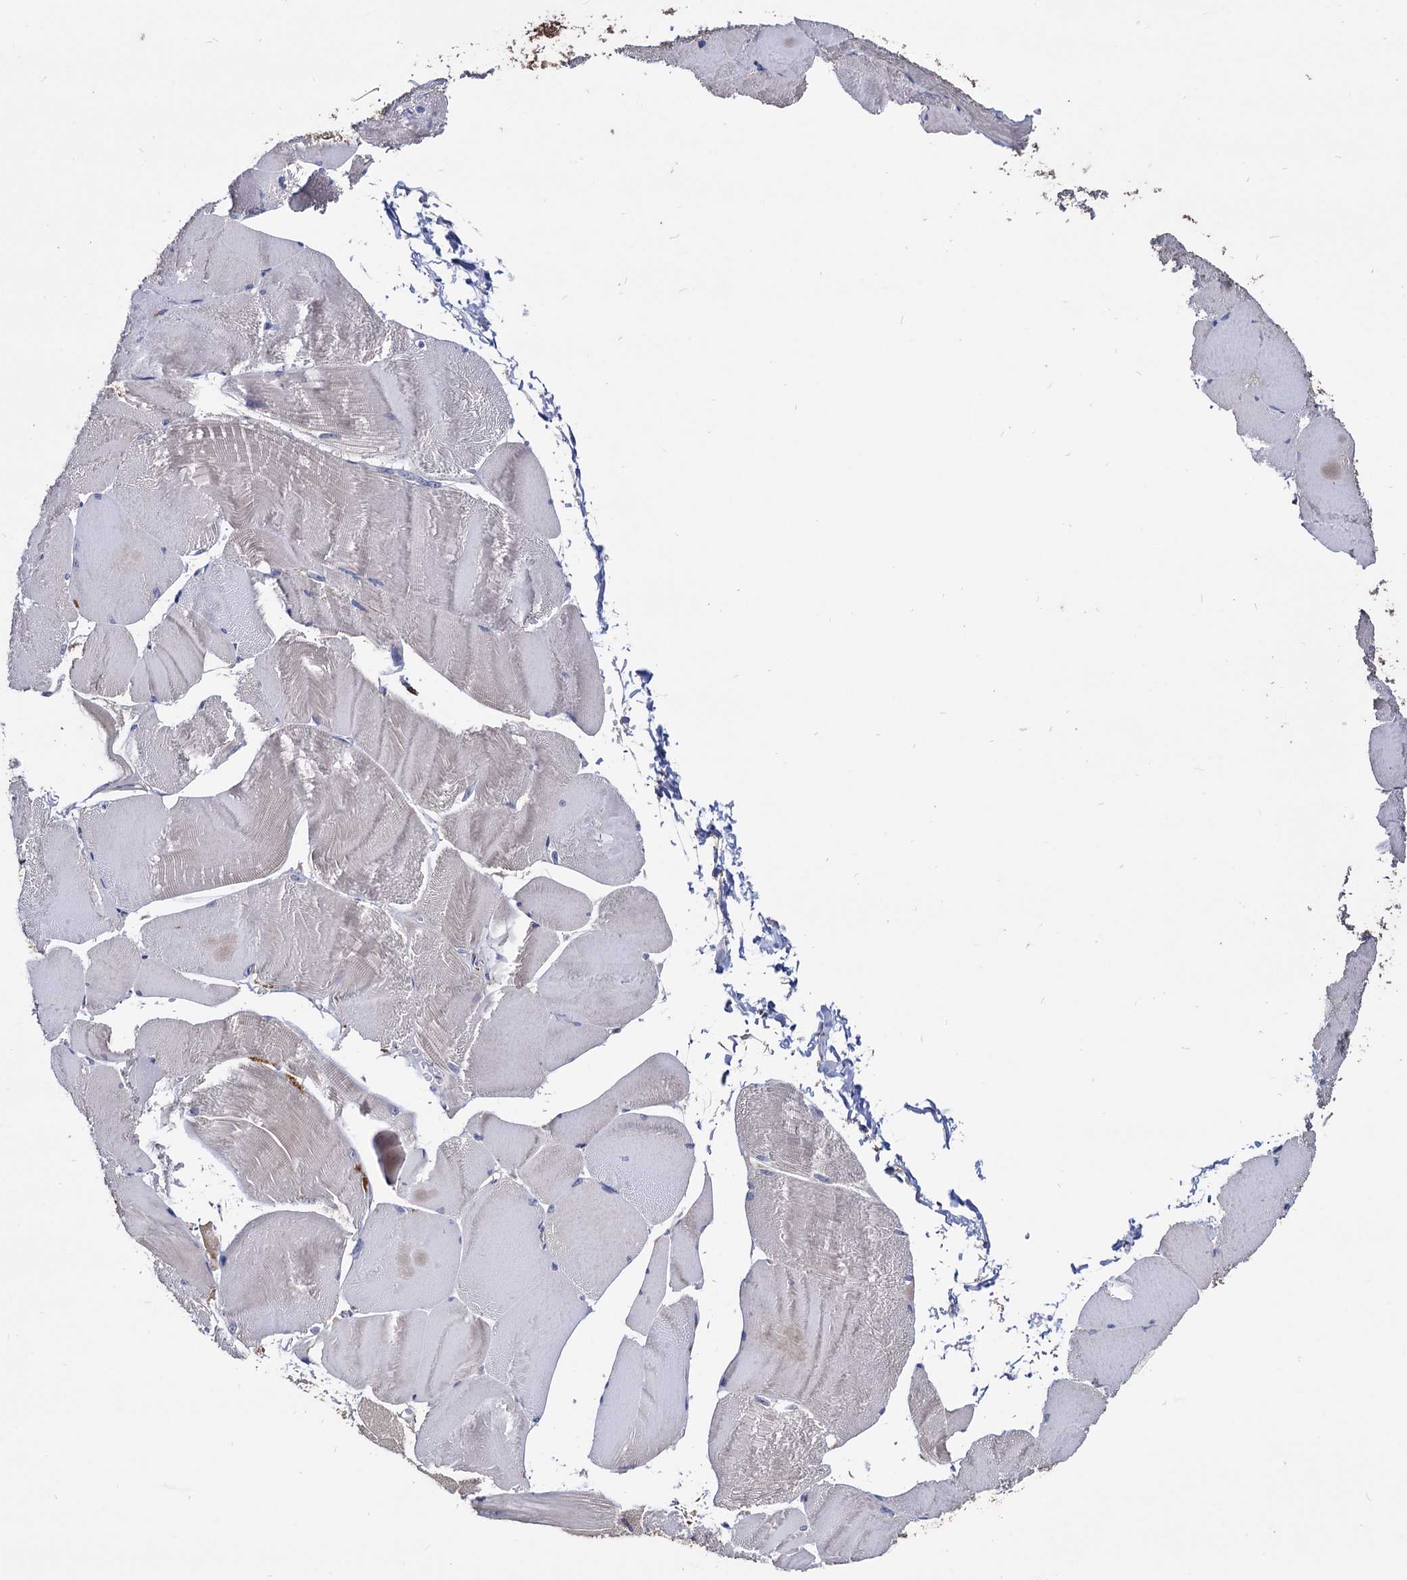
{"staining": {"intensity": "weak", "quantity": "<25%", "location": "cytoplasmic/membranous"}, "tissue": "skeletal muscle", "cell_type": "Myocytes", "image_type": "normal", "snomed": [{"axis": "morphology", "description": "Normal tissue, NOS"}, {"axis": "morphology", "description": "Basal cell carcinoma"}, {"axis": "topography", "description": "Skeletal muscle"}], "caption": "DAB immunohistochemical staining of benign human skeletal muscle demonstrates no significant staining in myocytes.", "gene": "ESD", "patient": {"sex": "female", "age": 64}}